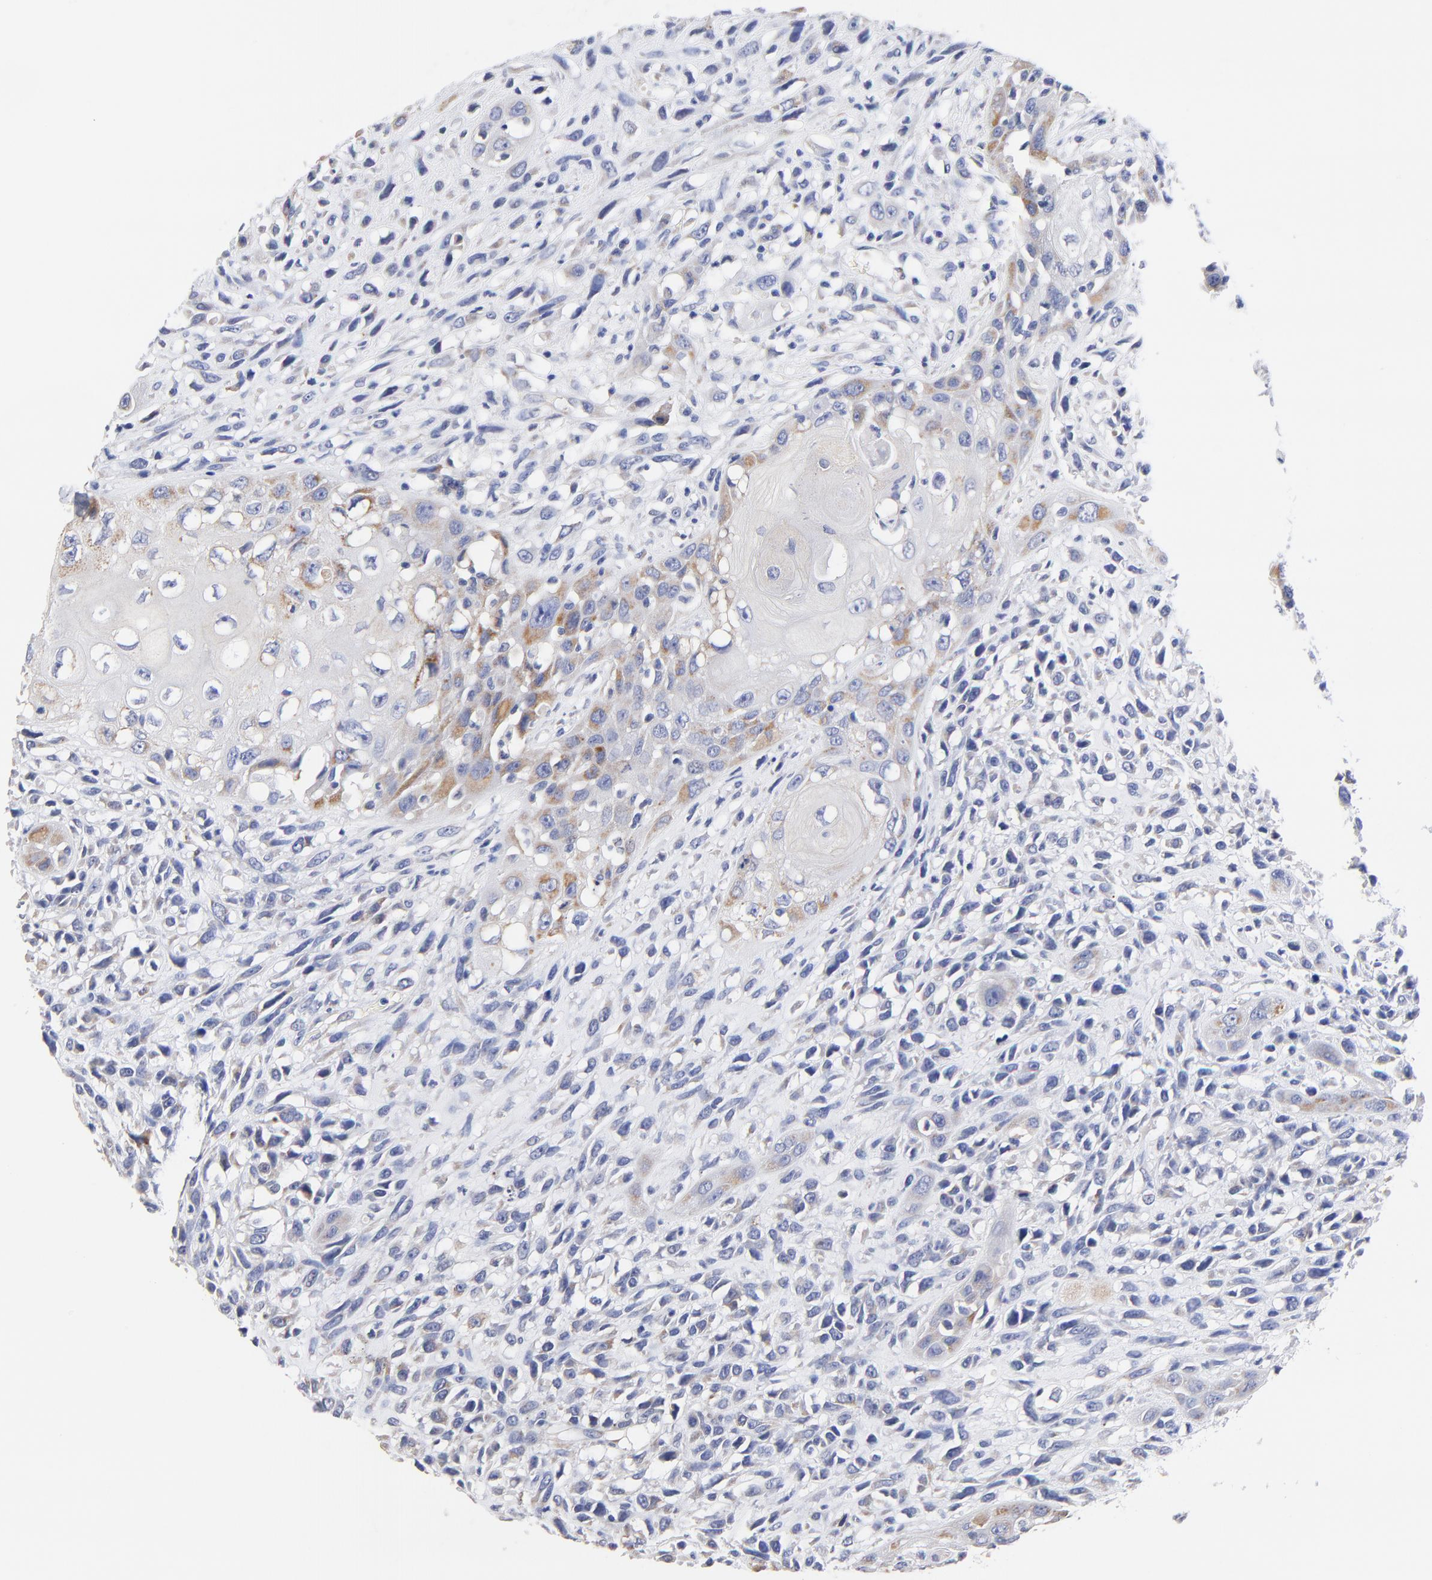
{"staining": {"intensity": "moderate", "quantity": "25%-75%", "location": "cytoplasmic/membranous"}, "tissue": "head and neck cancer", "cell_type": "Tumor cells", "image_type": "cancer", "snomed": [{"axis": "morphology", "description": "Necrosis, NOS"}, {"axis": "morphology", "description": "Neoplasm, malignant, NOS"}, {"axis": "topography", "description": "Salivary gland"}, {"axis": "topography", "description": "Head-Neck"}], "caption": "Moderate cytoplasmic/membranous expression for a protein is appreciated in approximately 25%-75% of tumor cells of head and neck cancer using immunohistochemistry.", "gene": "LAX1", "patient": {"sex": "male", "age": 43}}